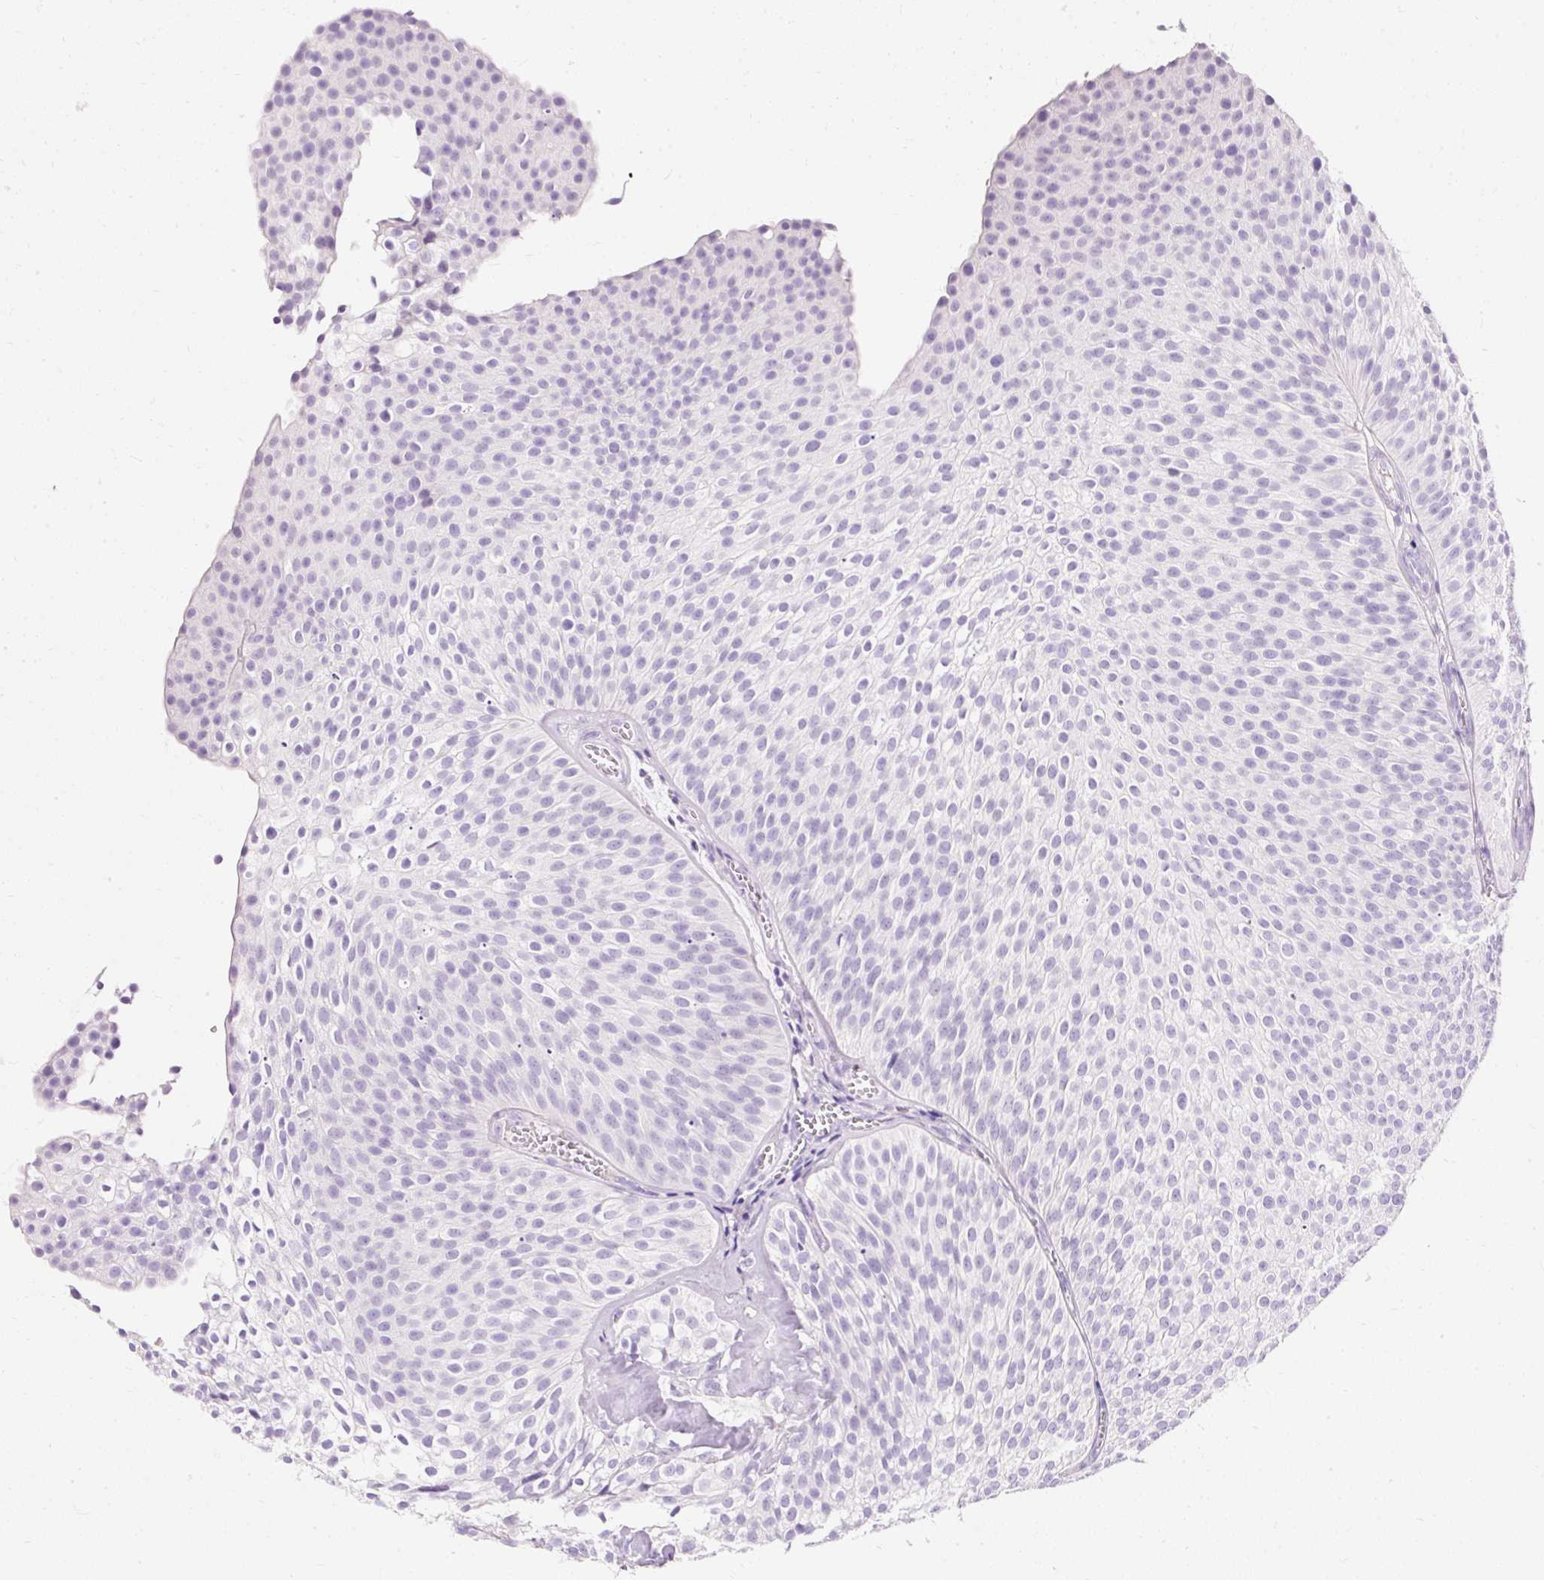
{"staining": {"intensity": "negative", "quantity": "none", "location": "none"}, "tissue": "urothelial cancer", "cell_type": "Tumor cells", "image_type": "cancer", "snomed": [{"axis": "morphology", "description": "Urothelial carcinoma, Low grade"}, {"axis": "topography", "description": "Urinary bladder"}], "caption": "This is an immunohistochemistry (IHC) histopathology image of urothelial carcinoma (low-grade). There is no expression in tumor cells.", "gene": "CLDN25", "patient": {"sex": "male", "age": 91}}